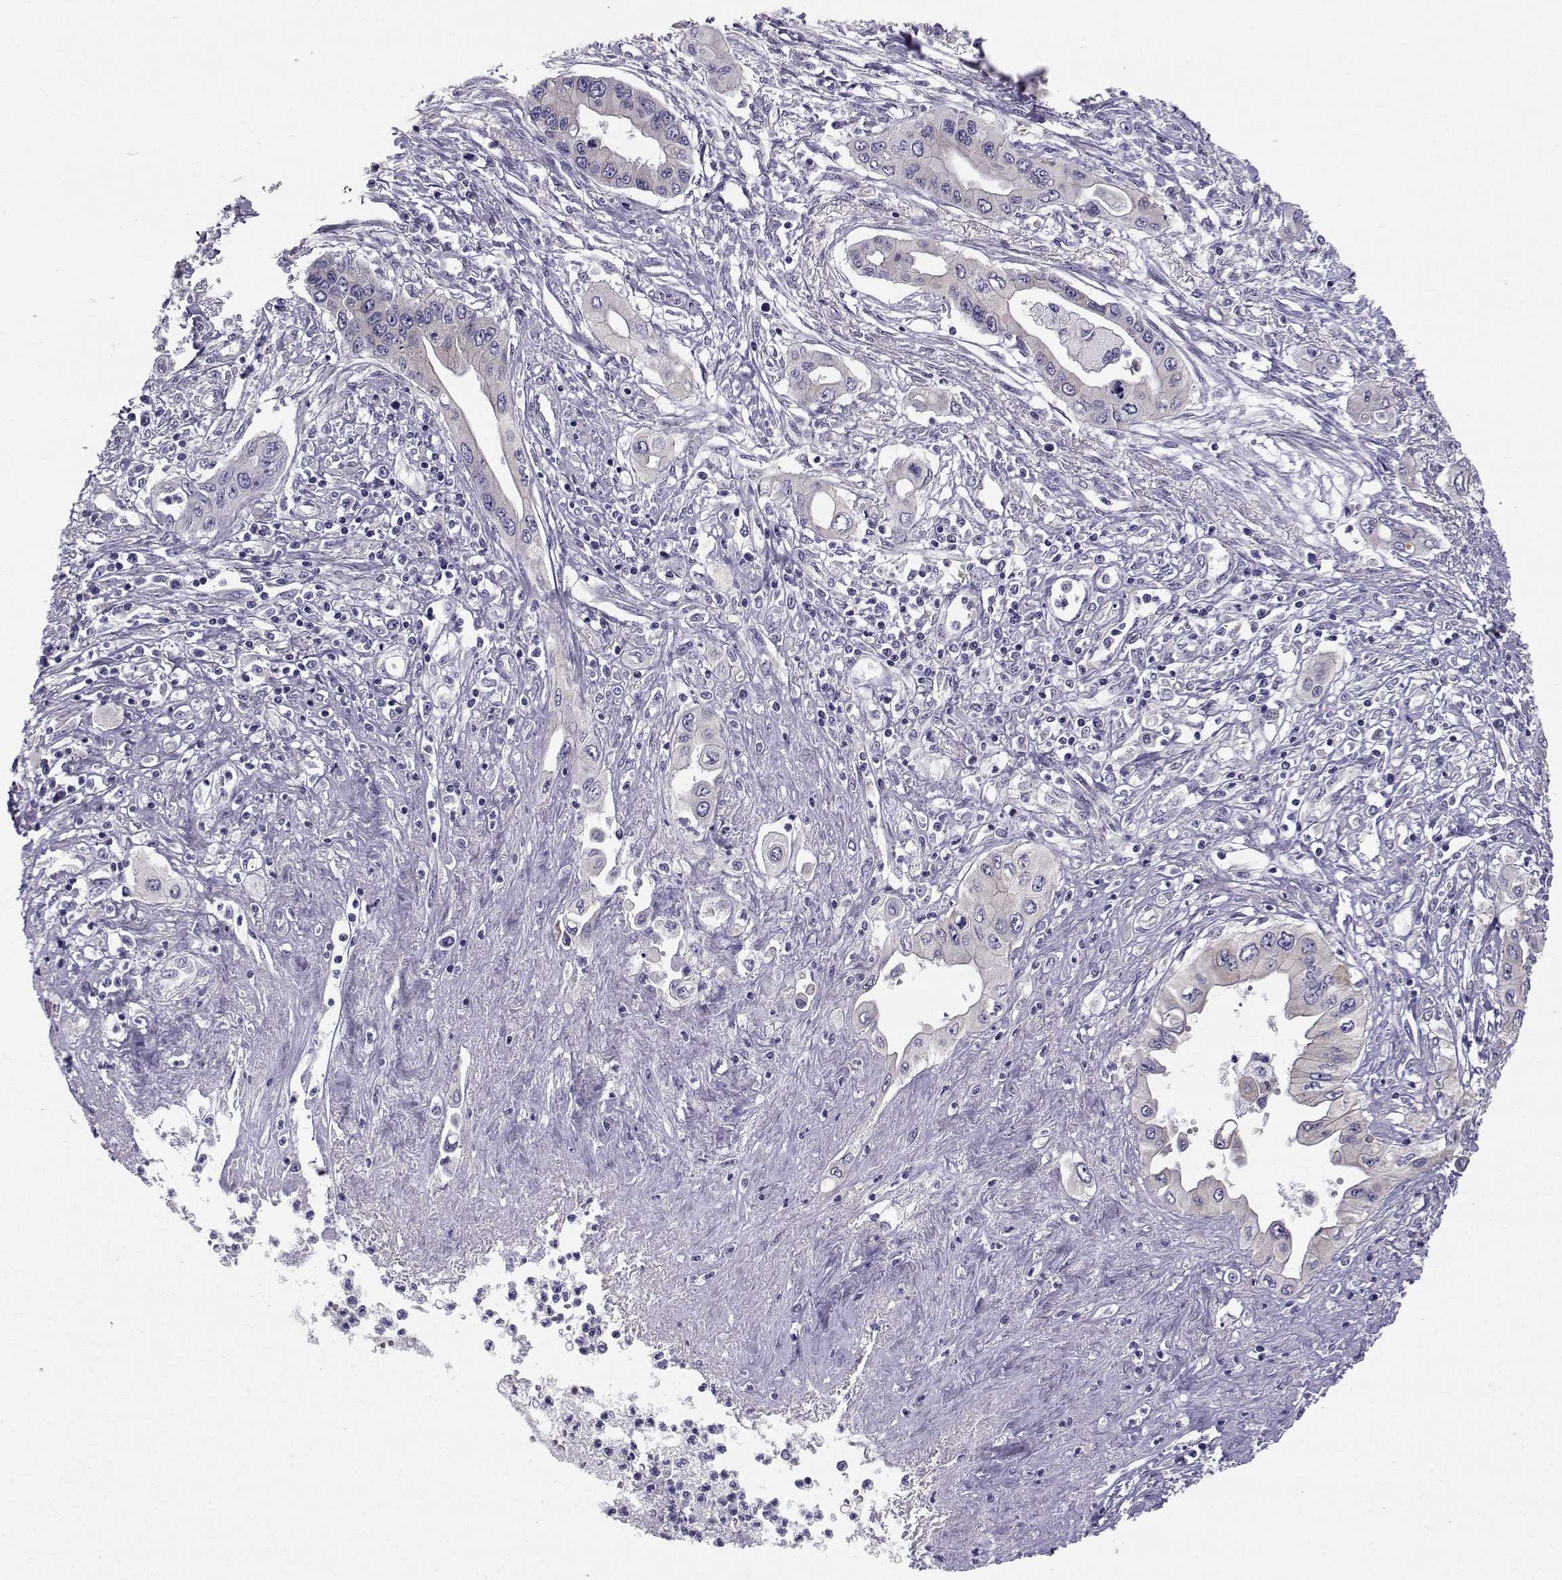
{"staining": {"intensity": "negative", "quantity": "none", "location": "none"}, "tissue": "pancreatic cancer", "cell_type": "Tumor cells", "image_type": "cancer", "snomed": [{"axis": "morphology", "description": "Adenocarcinoma, NOS"}, {"axis": "topography", "description": "Pancreas"}], "caption": "Protein analysis of pancreatic adenocarcinoma demonstrates no significant positivity in tumor cells.", "gene": "PEX5L", "patient": {"sex": "female", "age": 62}}